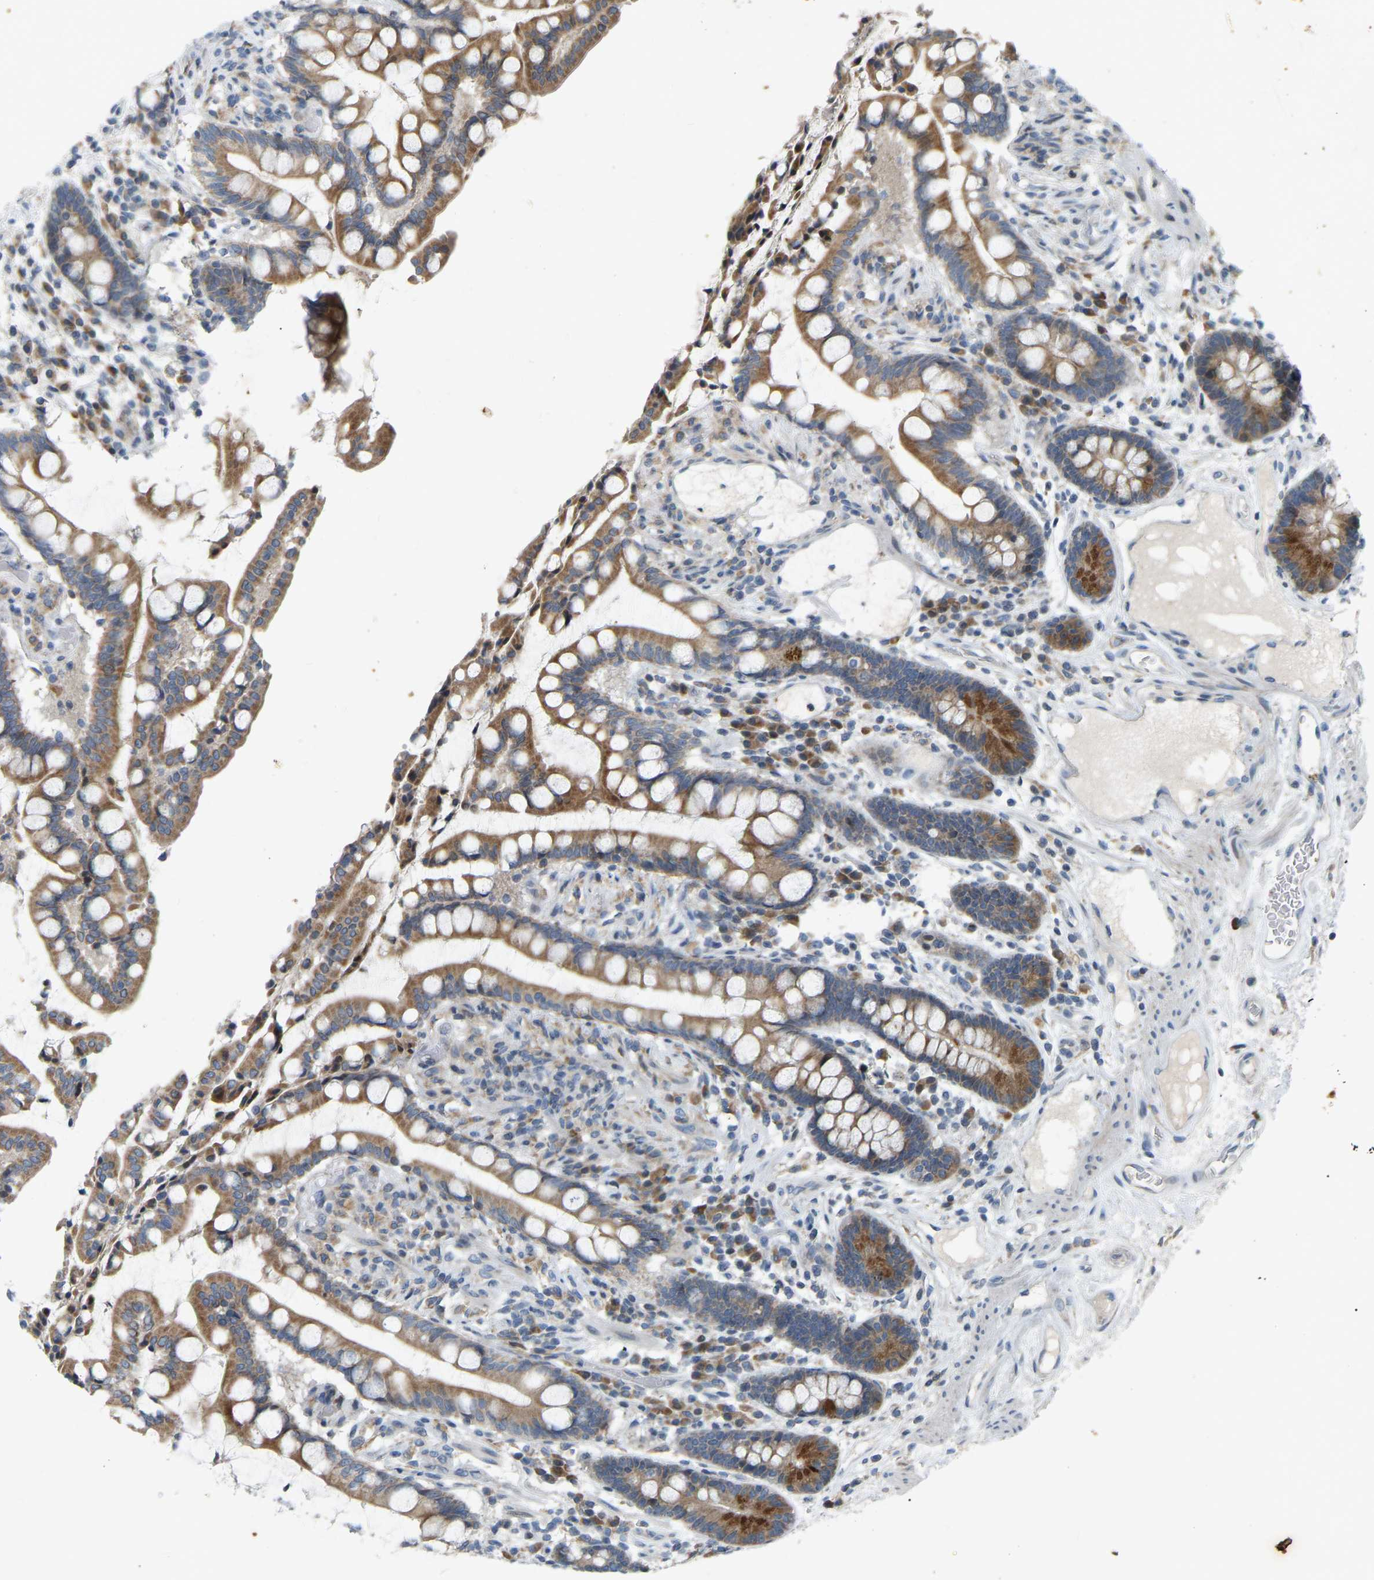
{"staining": {"intensity": "negative", "quantity": "none", "location": "none"}, "tissue": "colon", "cell_type": "Endothelial cells", "image_type": "normal", "snomed": [{"axis": "morphology", "description": "Normal tissue, NOS"}, {"axis": "topography", "description": "Colon"}], "caption": "This is a image of immunohistochemistry (IHC) staining of benign colon, which shows no expression in endothelial cells.", "gene": "ENSG00000283765", "patient": {"sex": "male", "age": 73}}